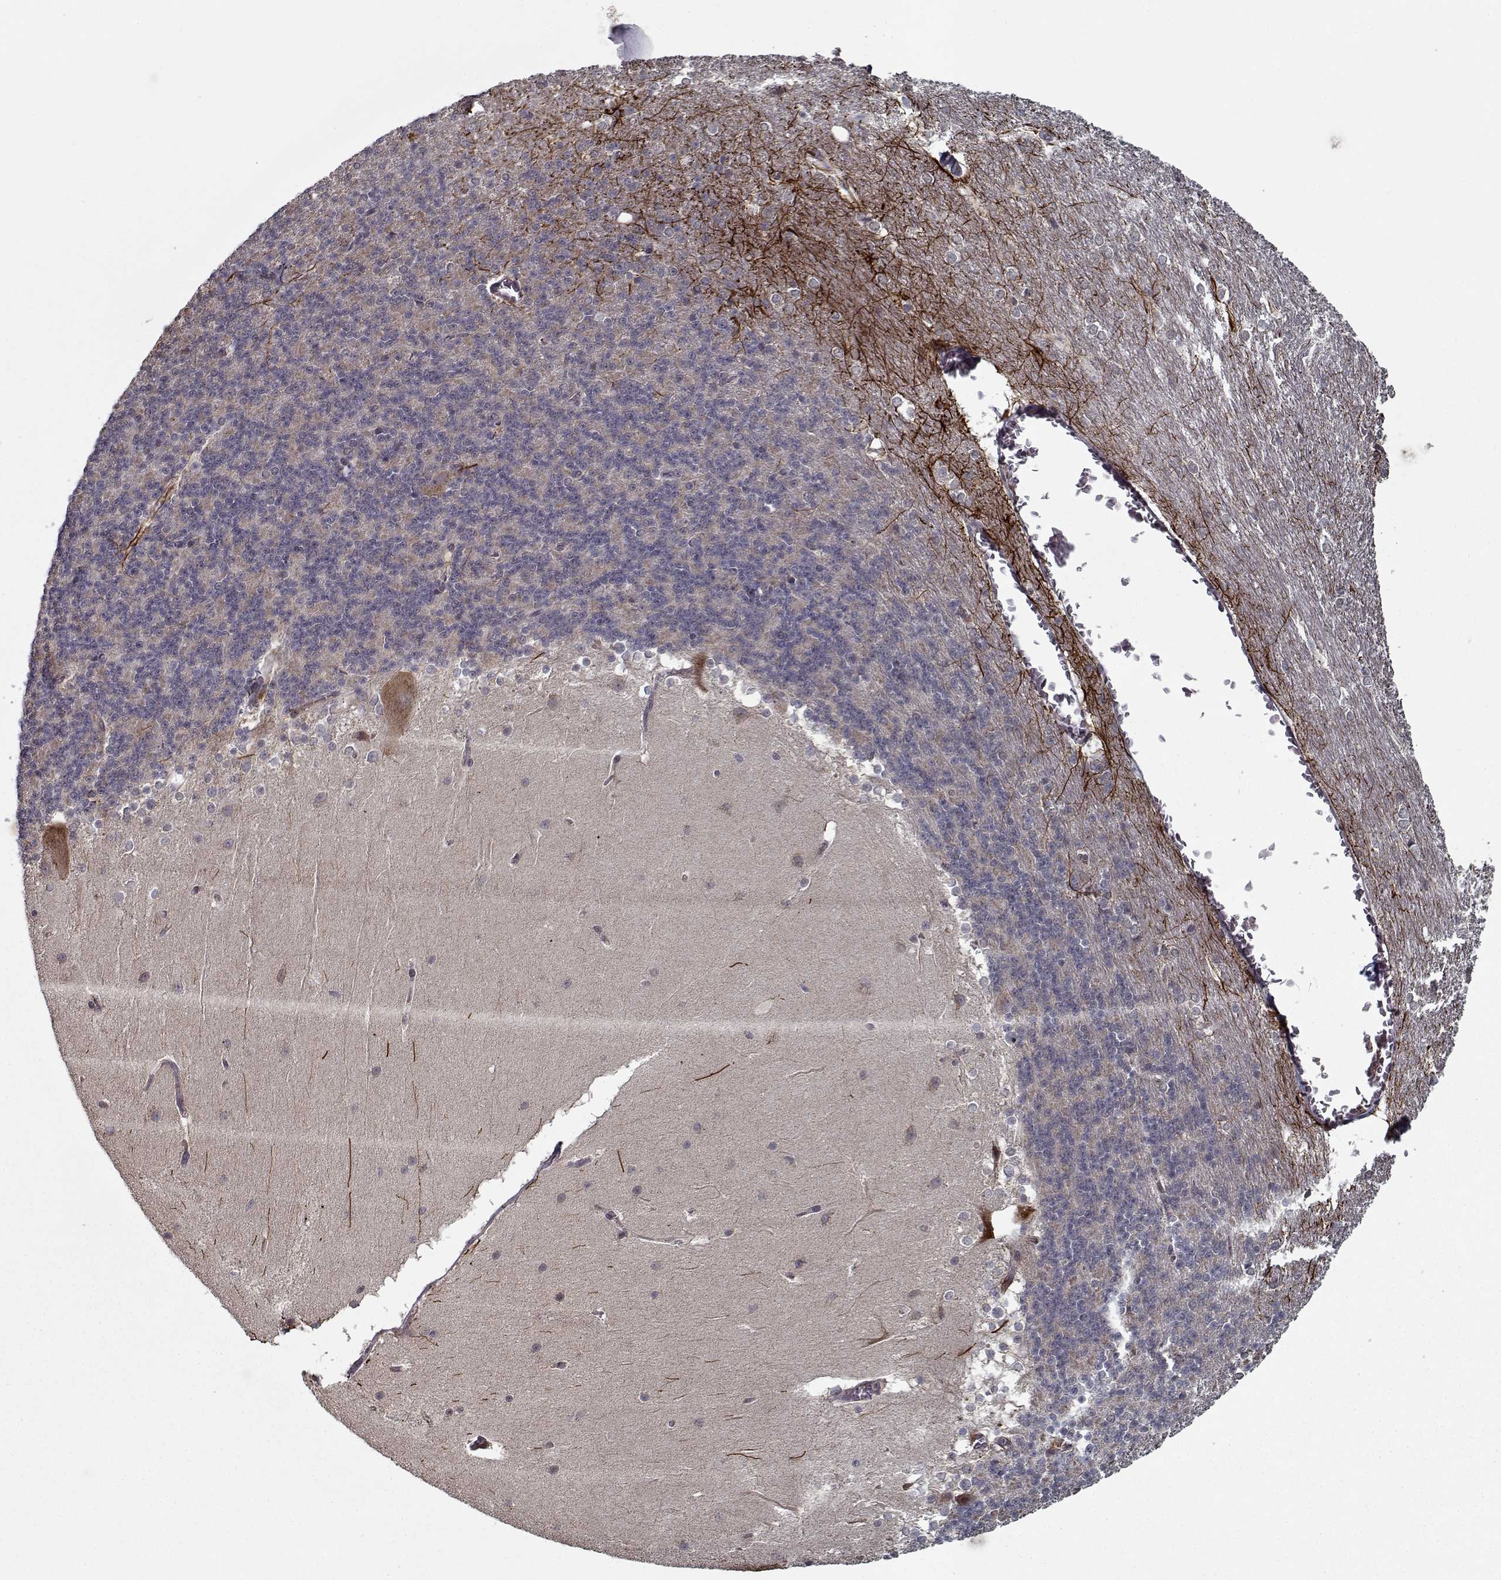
{"staining": {"intensity": "weak", "quantity": "<25%", "location": "cytoplasmic/membranous"}, "tissue": "cerebellum", "cell_type": "Cells in granular layer", "image_type": "normal", "snomed": [{"axis": "morphology", "description": "Normal tissue, NOS"}, {"axis": "topography", "description": "Cerebellum"}], "caption": "Micrograph shows no protein positivity in cells in granular layer of unremarkable cerebellum. (DAB immunohistochemistry (IHC) visualized using brightfield microscopy, high magnification).", "gene": "NLK", "patient": {"sex": "female", "age": 19}}